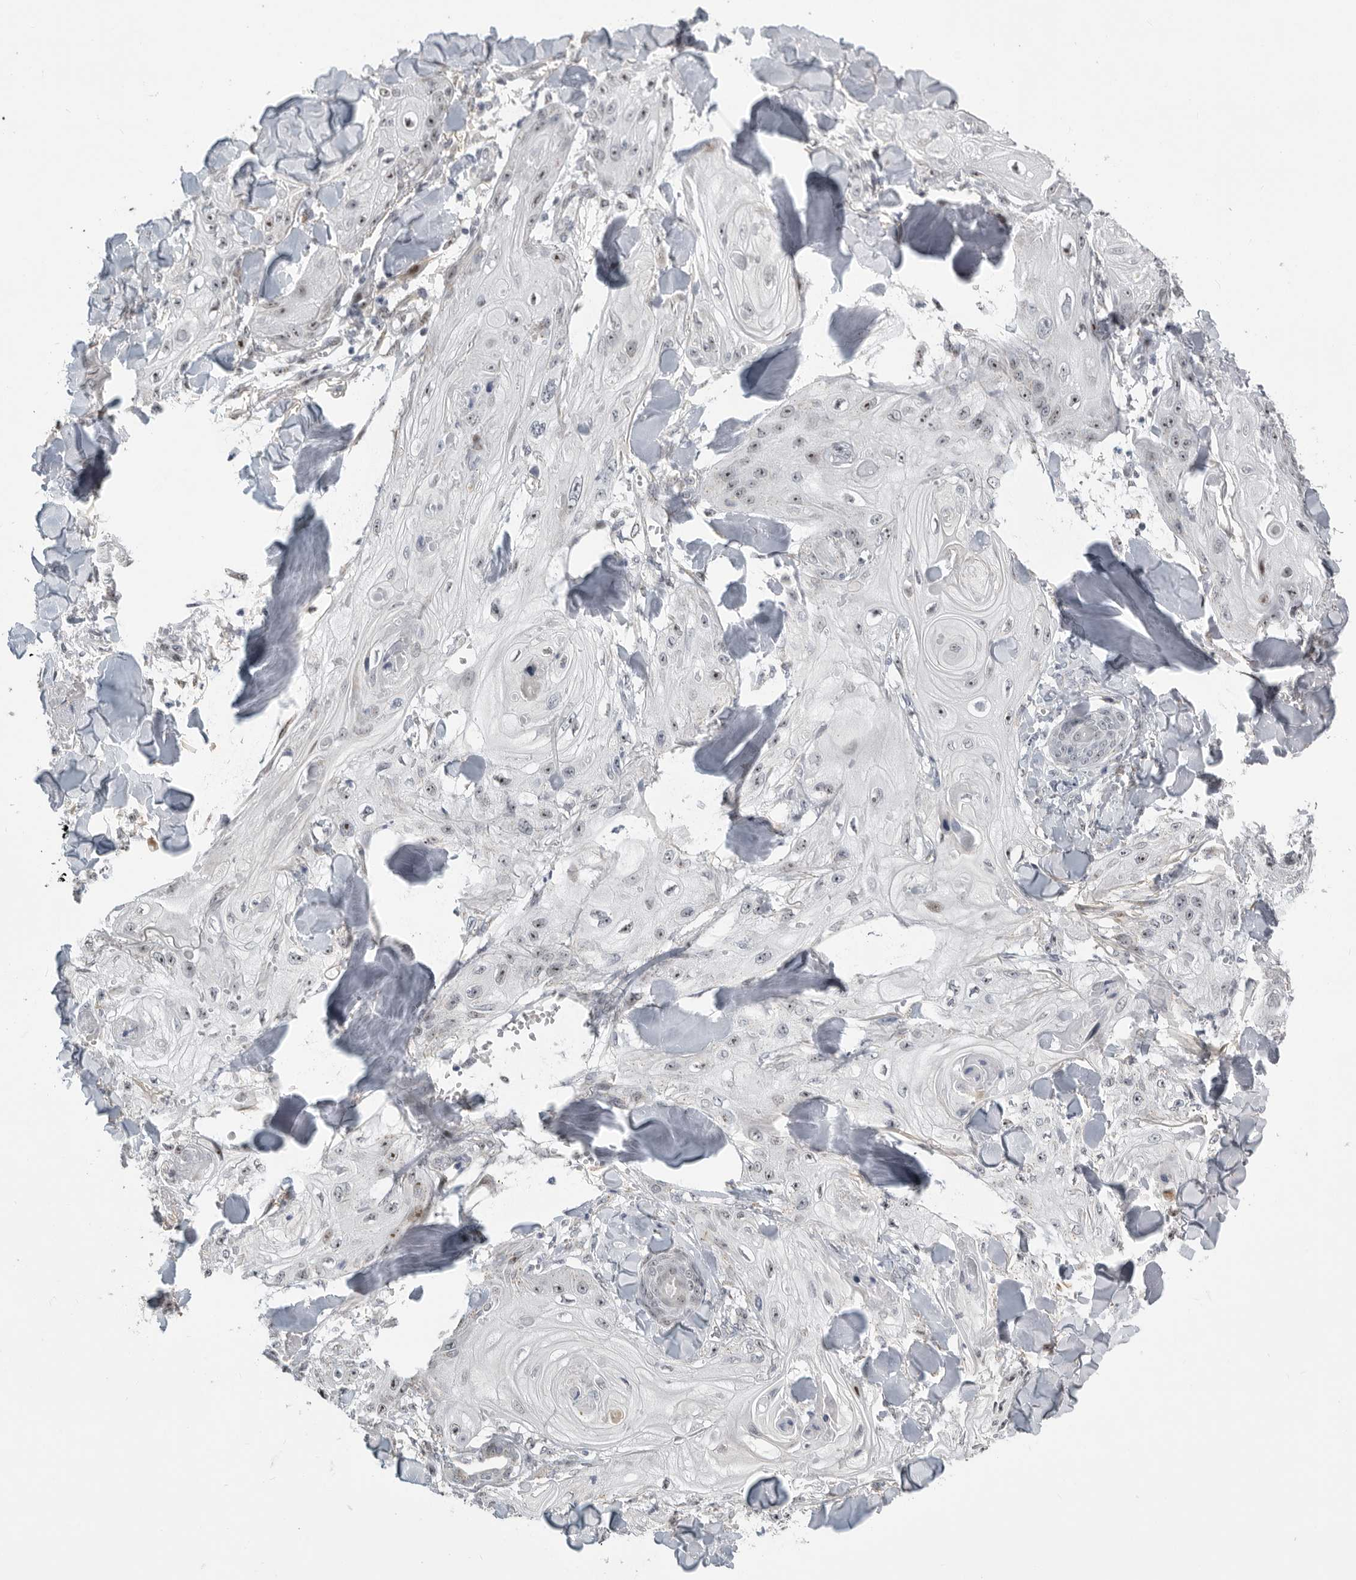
{"staining": {"intensity": "weak", "quantity": "25%-75%", "location": "nuclear"}, "tissue": "skin cancer", "cell_type": "Tumor cells", "image_type": "cancer", "snomed": [{"axis": "morphology", "description": "Squamous cell carcinoma, NOS"}, {"axis": "topography", "description": "Skin"}], "caption": "Protein expression analysis of skin squamous cell carcinoma reveals weak nuclear expression in about 25%-75% of tumor cells. (DAB (3,3'-diaminobenzidine) IHC with brightfield microscopy, high magnification).", "gene": "PCMTD1", "patient": {"sex": "male", "age": 74}}